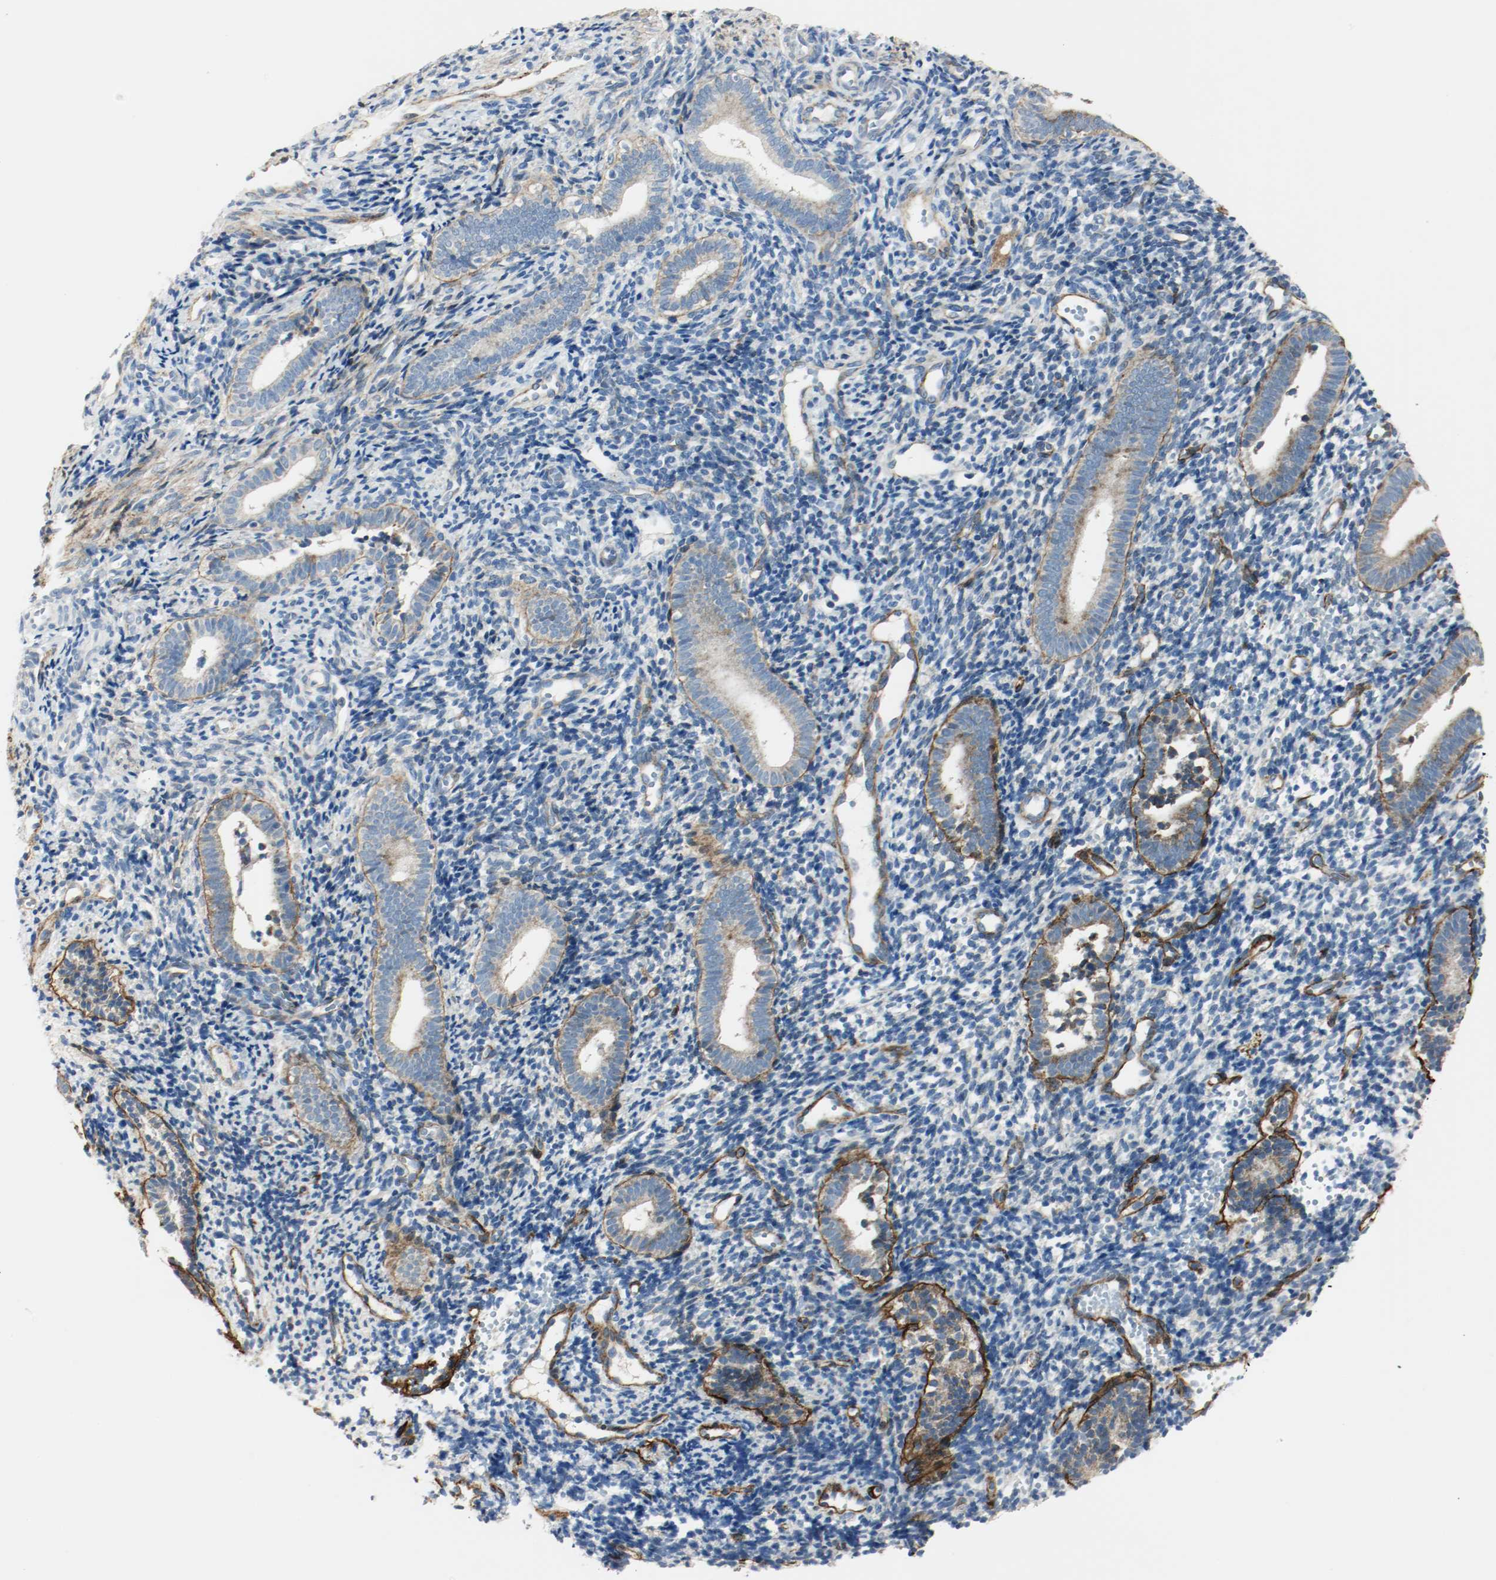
{"staining": {"intensity": "negative", "quantity": "none", "location": "none"}, "tissue": "endometrium", "cell_type": "Cells in endometrial stroma", "image_type": "normal", "snomed": [{"axis": "morphology", "description": "Normal tissue, NOS"}, {"axis": "topography", "description": "Uterus"}, {"axis": "topography", "description": "Endometrium"}], "caption": "Cells in endometrial stroma are negative for protein expression in normal human endometrium. (DAB IHC, high magnification).", "gene": "LAMB1", "patient": {"sex": "female", "age": 33}}